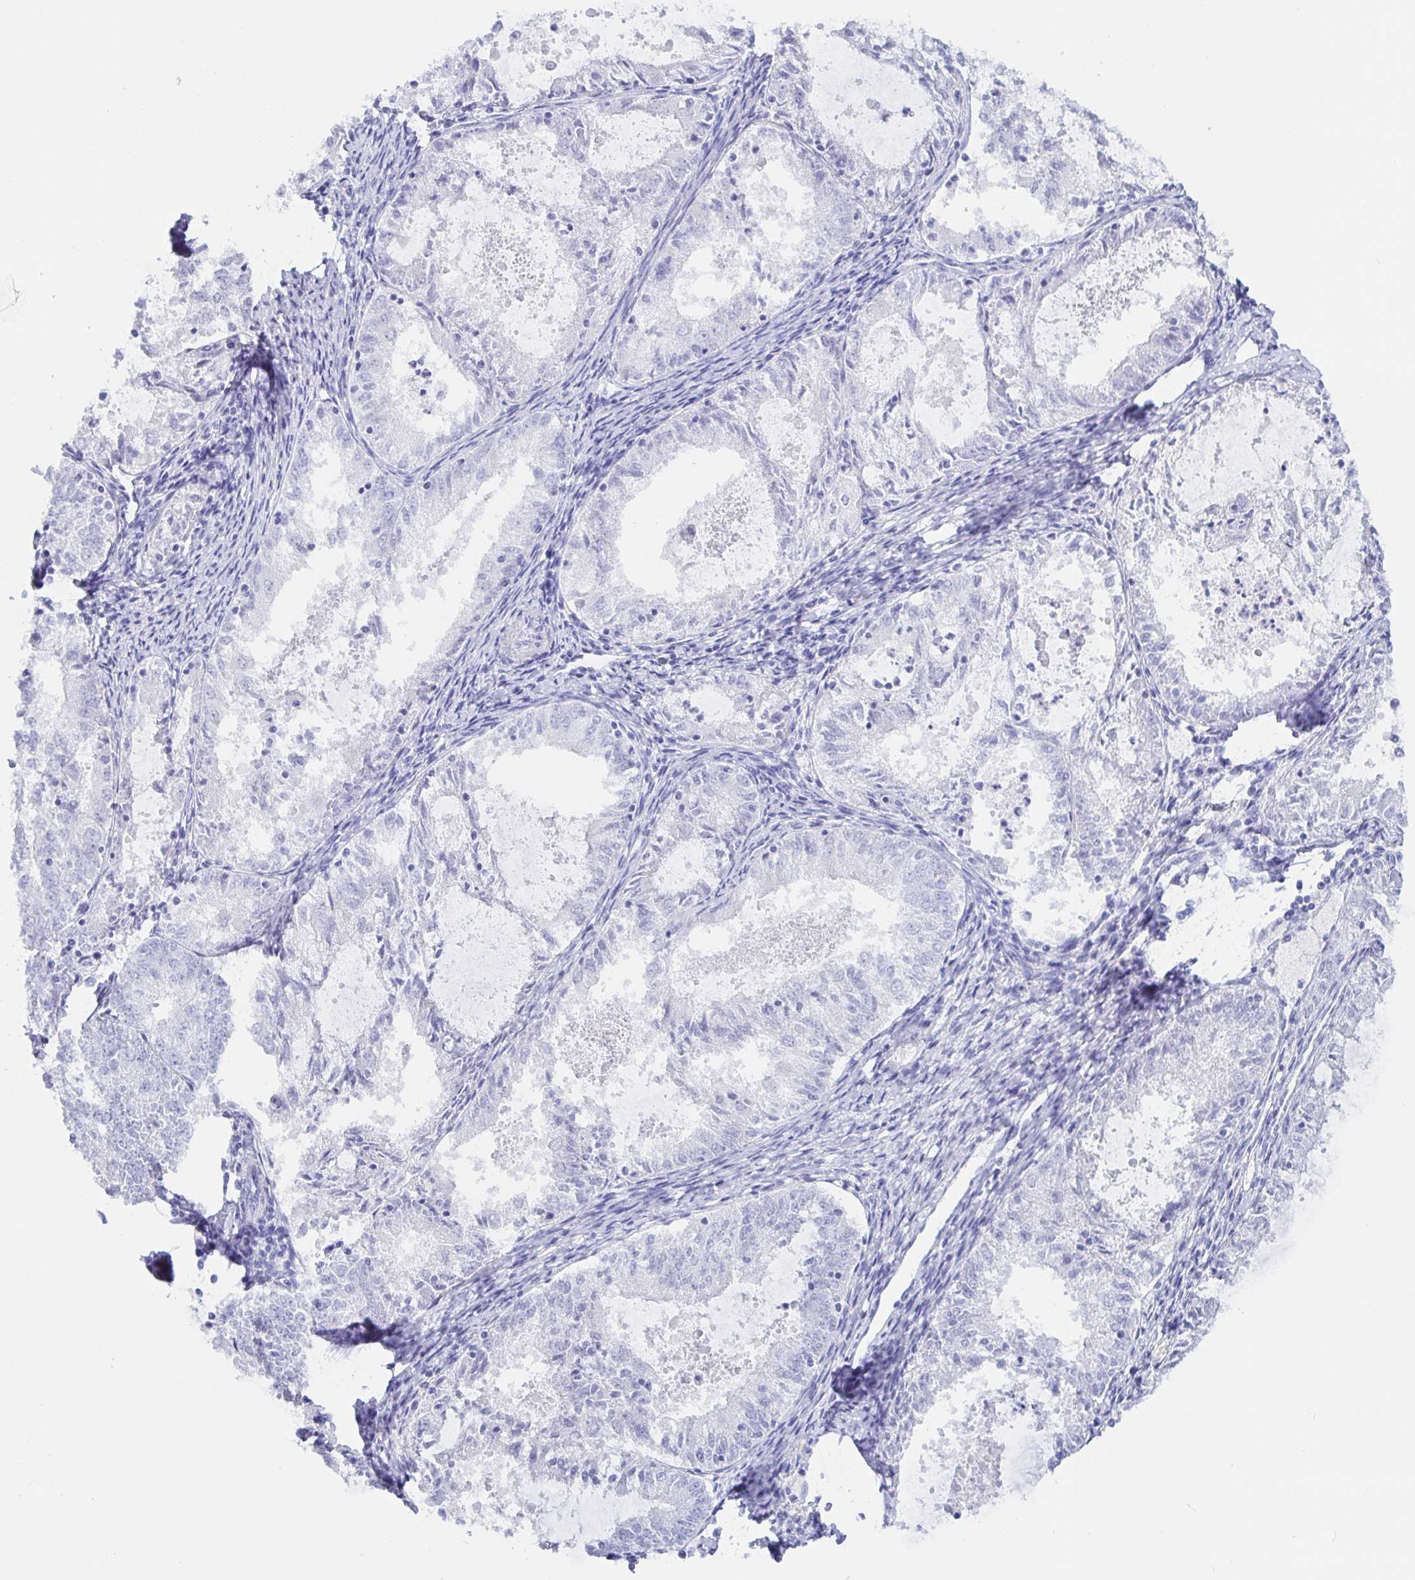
{"staining": {"intensity": "negative", "quantity": "none", "location": "none"}, "tissue": "endometrial cancer", "cell_type": "Tumor cells", "image_type": "cancer", "snomed": [{"axis": "morphology", "description": "Adenocarcinoma, NOS"}, {"axis": "topography", "description": "Endometrium"}], "caption": "Immunohistochemistry (IHC) micrograph of neoplastic tissue: human adenocarcinoma (endometrial) stained with DAB reveals no significant protein positivity in tumor cells.", "gene": "KCNH6", "patient": {"sex": "female", "age": 57}}